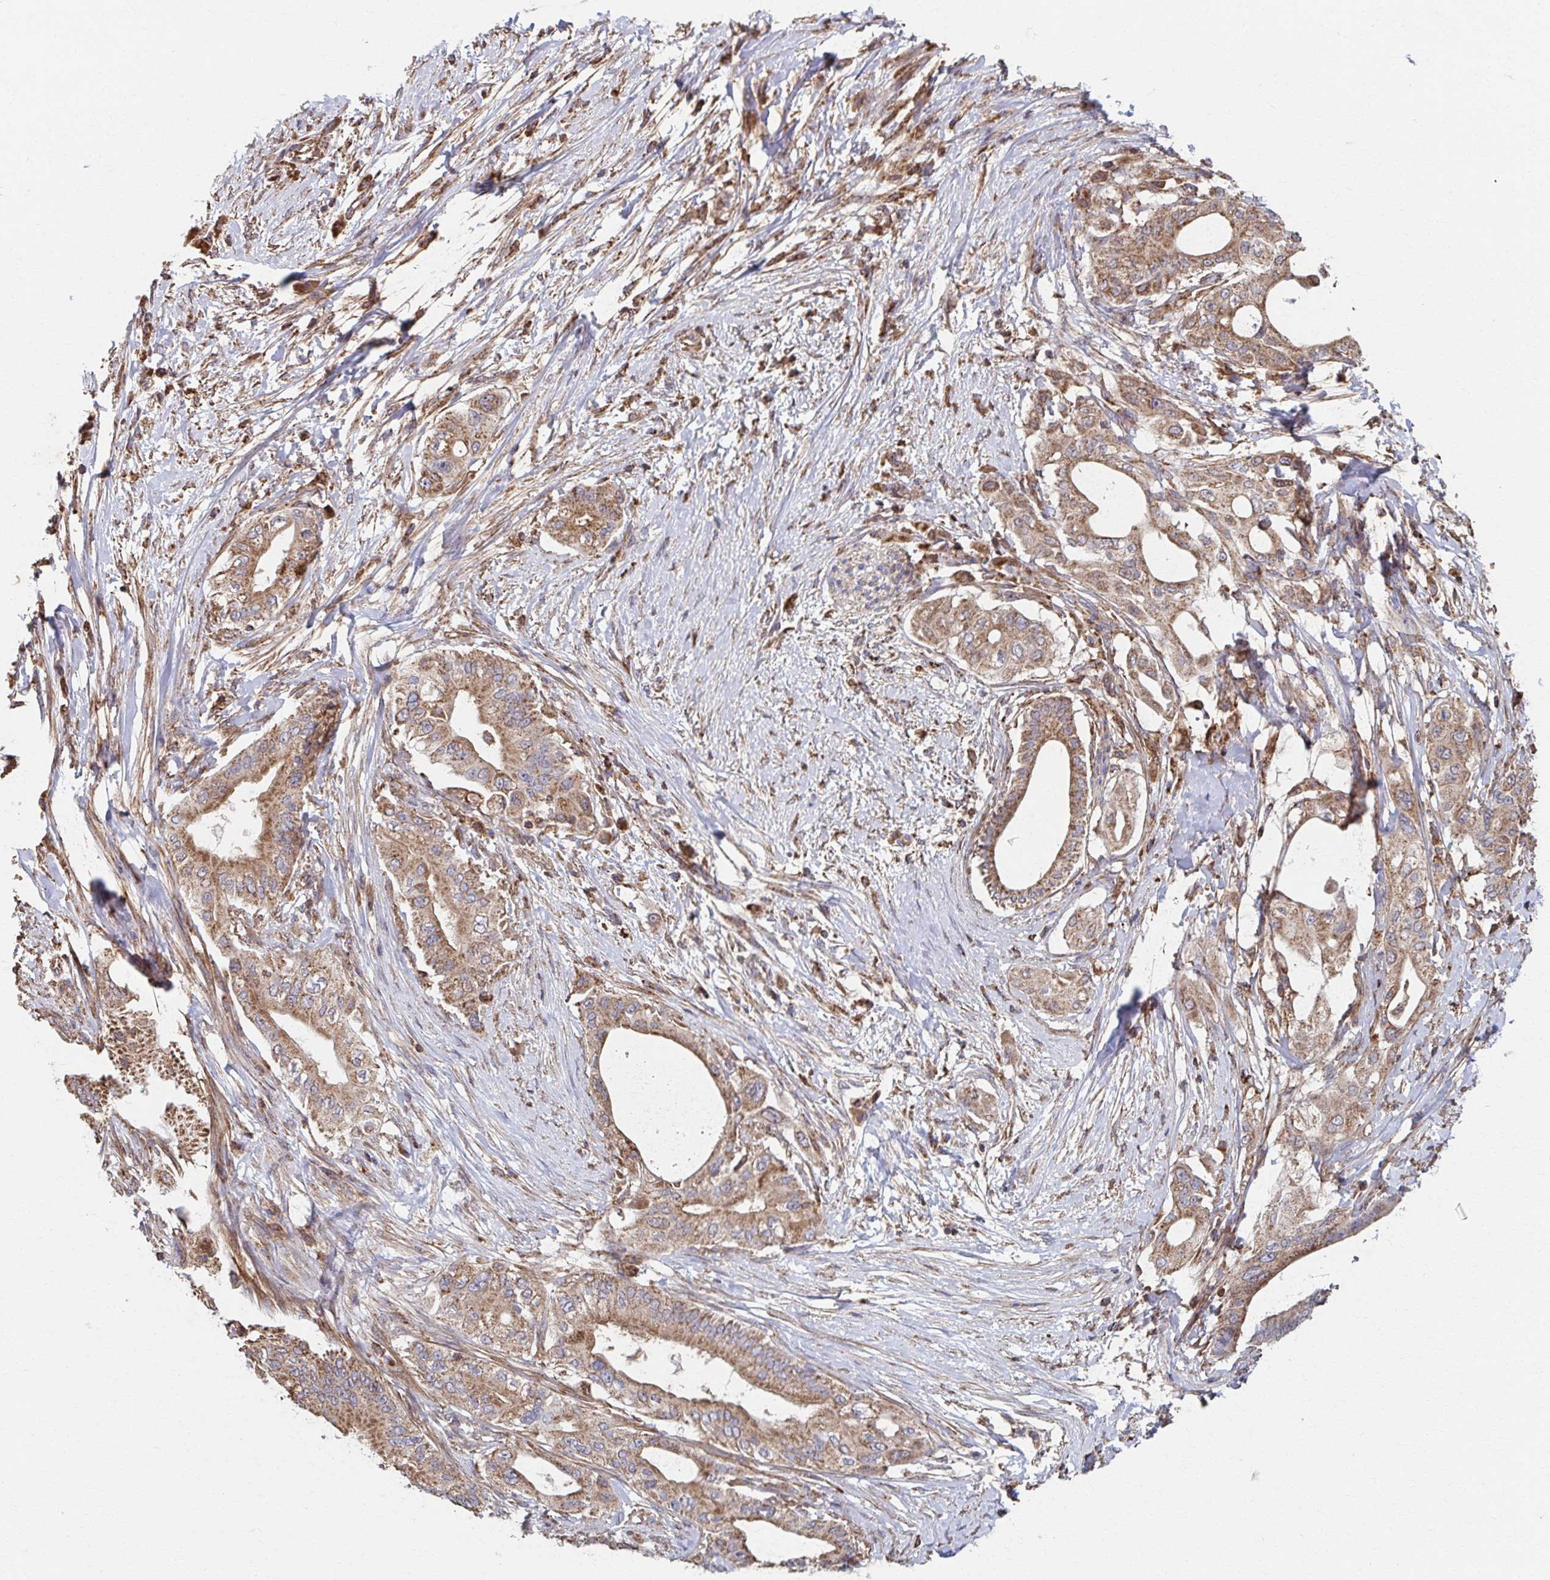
{"staining": {"intensity": "moderate", "quantity": ">75%", "location": "cytoplasmic/membranous"}, "tissue": "pancreatic cancer", "cell_type": "Tumor cells", "image_type": "cancer", "snomed": [{"axis": "morphology", "description": "Adenocarcinoma, NOS"}, {"axis": "topography", "description": "Pancreas"}], "caption": "The histopathology image demonstrates immunohistochemical staining of pancreatic cancer (adenocarcinoma). There is moderate cytoplasmic/membranous staining is appreciated in about >75% of tumor cells.", "gene": "KLHL34", "patient": {"sex": "male", "age": 68}}